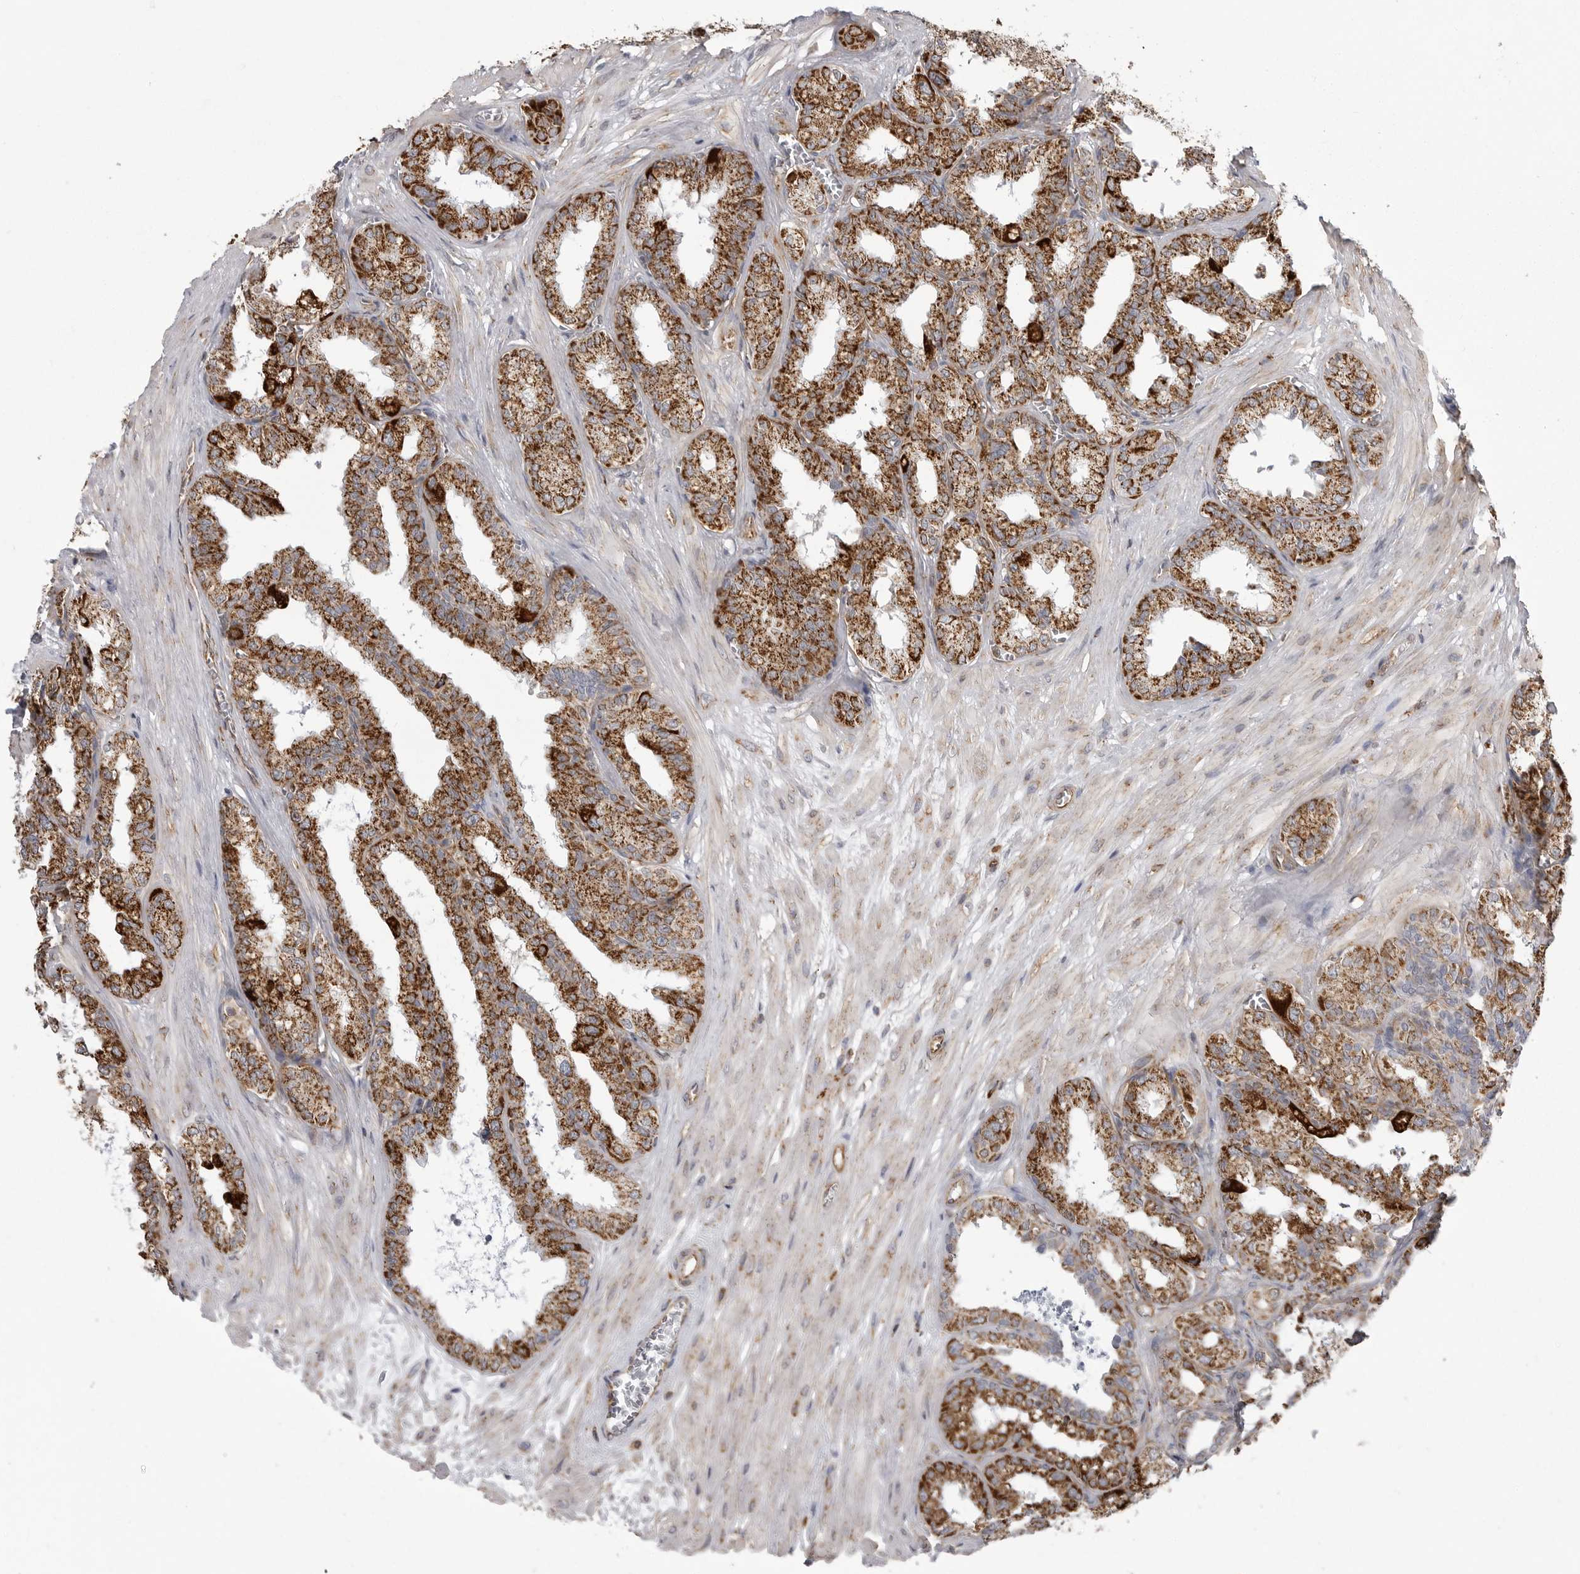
{"staining": {"intensity": "strong", "quantity": ">75%", "location": "cytoplasmic/membranous"}, "tissue": "seminal vesicle", "cell_type": "Glandular cells", "image_type": "normal", "snomed": [{"axis": "morphology", "description": "Normal tissue, NOS"}, {"axis": "topography", "description": "Prostate"}, {"axis": "topography", "description": "Seminal veicle"}], "caption": "This is a micrograph of IHC staining of unremarkable seminal vesicle, which shows strong staining in the cytoplasmic/membranous of glandular cells.", "gene": "FH", "patient": {"sex": "male", "age": 51}}